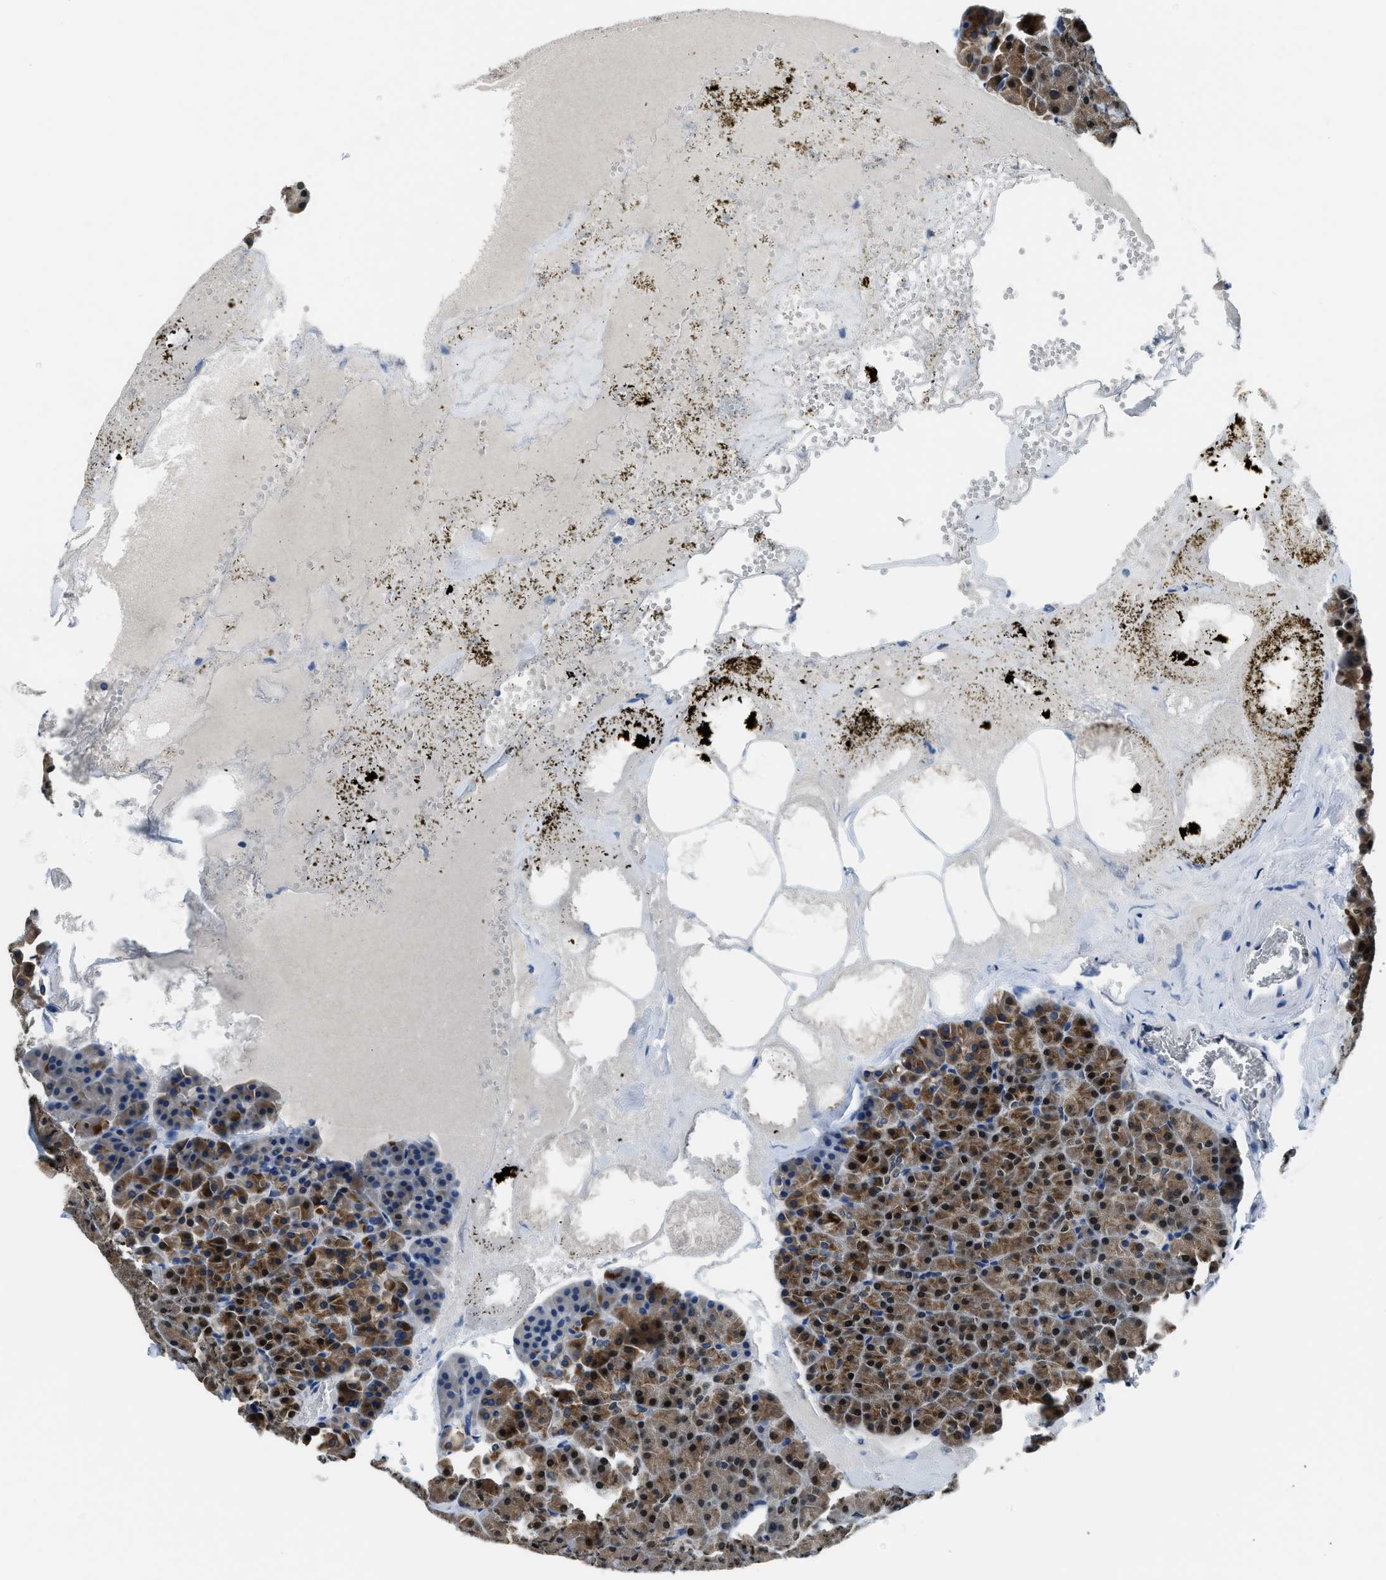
{"staining": {"intensity": "moderate", "quantity": "25%-75%", "location": "cytoplasmic/membranous,nuclear"}, "tissue": "pancreas", "cell_type": "Exocrine glandular cells", "image_type": "normal", "snomed": [{"axis": "morphology", "description": "Normal tissue, NOS"}, {"axis": "morphology", "description": "Carcinoid, malignant, NOS"}, {"axis": "topography", "description": "Pancreas"}], "caption": "Pancreas stained with a brown dye reveals moderate cytoplasmic/membranous,nuclear positive positivity in about 25%-75% of exocrine glandular cells.", "gene": "ALX1", "patient": {"sex": "female", "age": 35}}